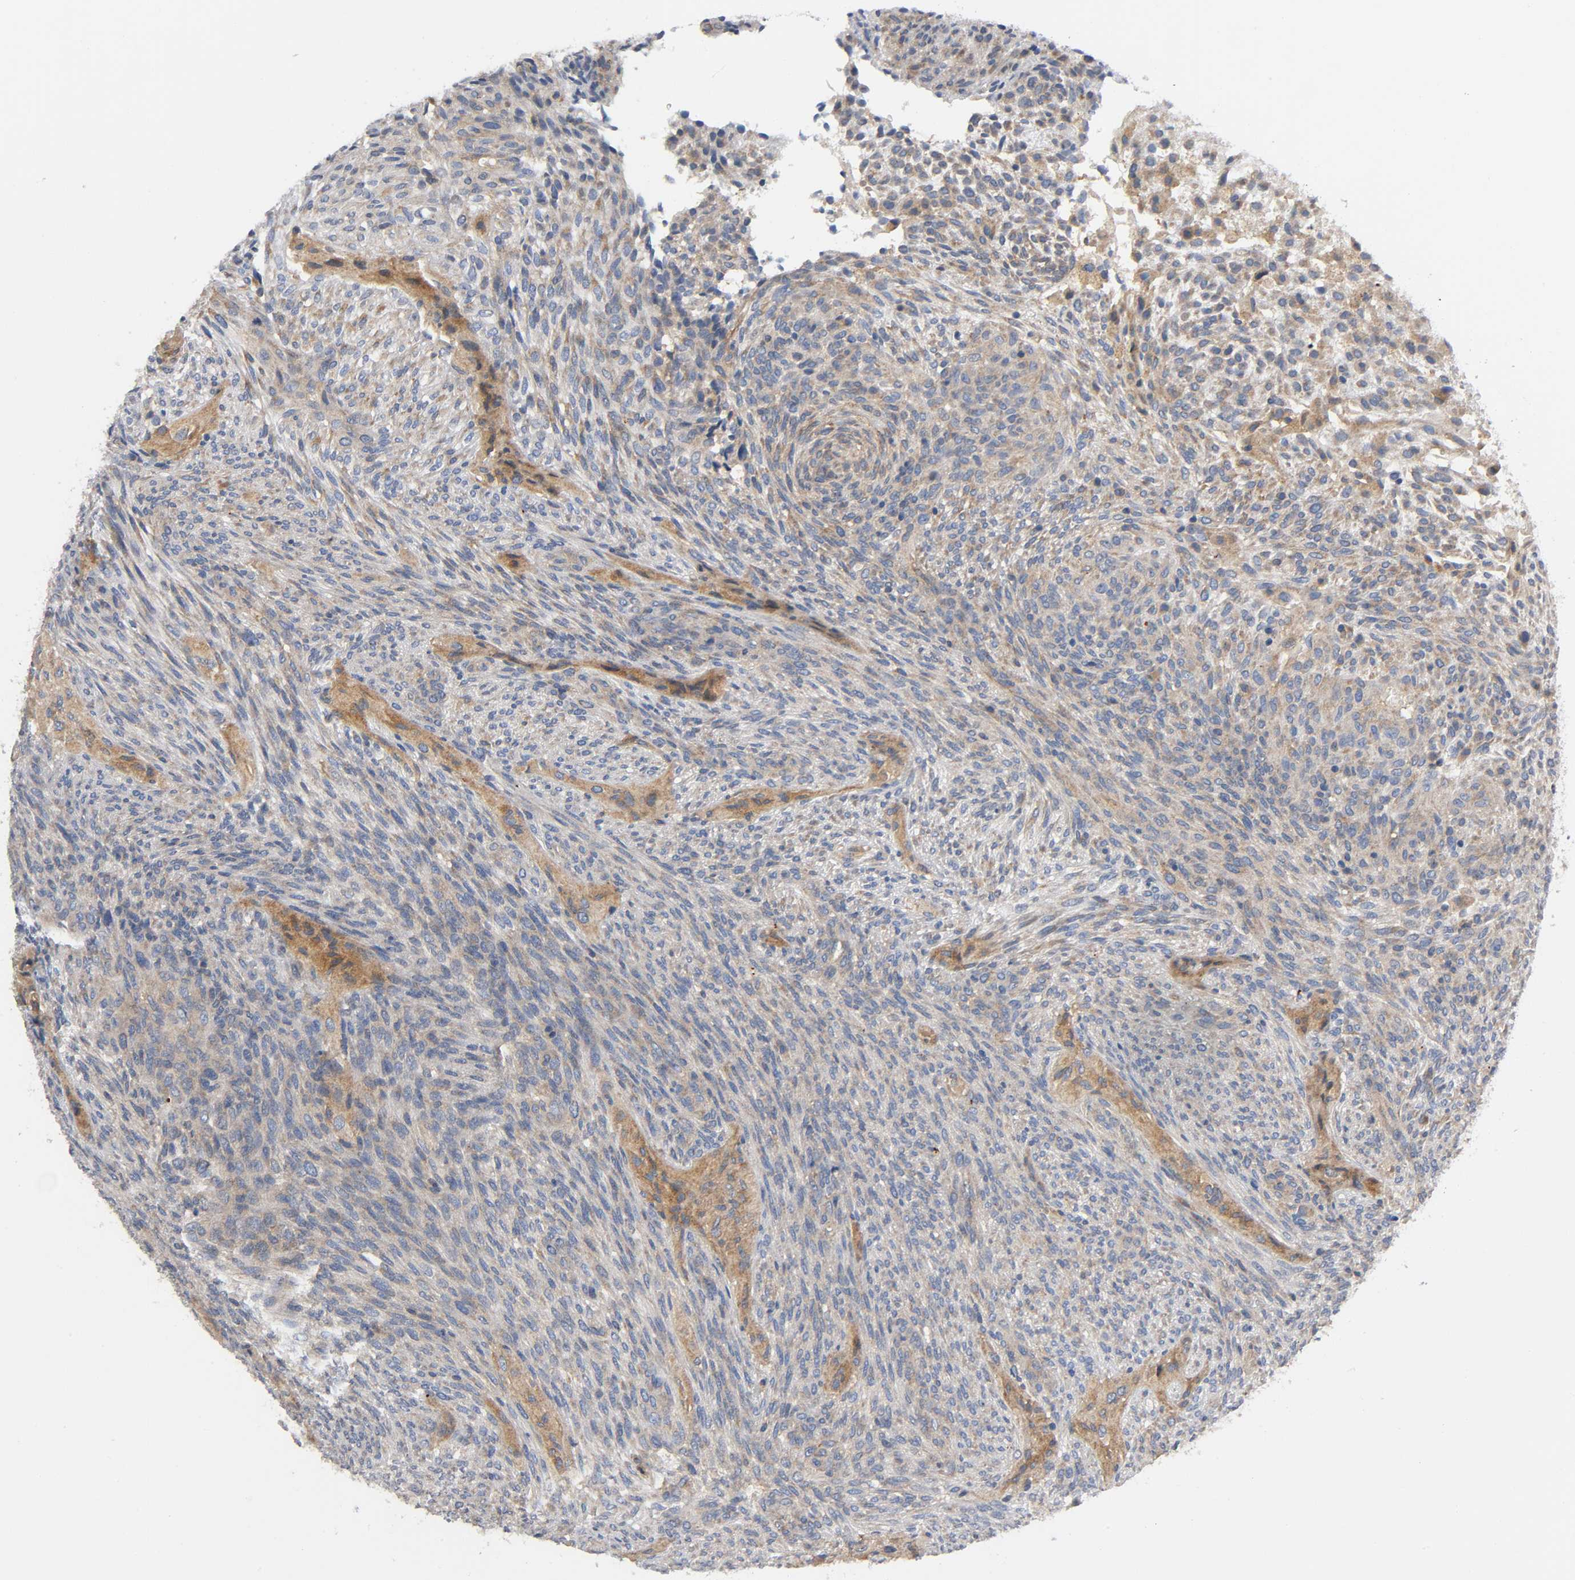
{"staining": {"intensity": "moderate", "quantity": ">75%", "location": "cytoplasmic/membranous"}, "tissue": "glioma", "cell_type": "Tumor cells", "image_type": "cancer", "snomed": [{"axis": "morphology", "description": "Glioma, malignant, High grade"}, {"axis": "topography", "description": "Cerebral cortex"}], "caption": "A photomicrograph showing moderate cytoplasmic/membranous staining in approximately >75% of tumor cells in malignant glioma (high-grade), as visualized by brown immunohistochemical staining.", "gene": "HDAC6", "patient": {"sex": "female", "age": 55}}